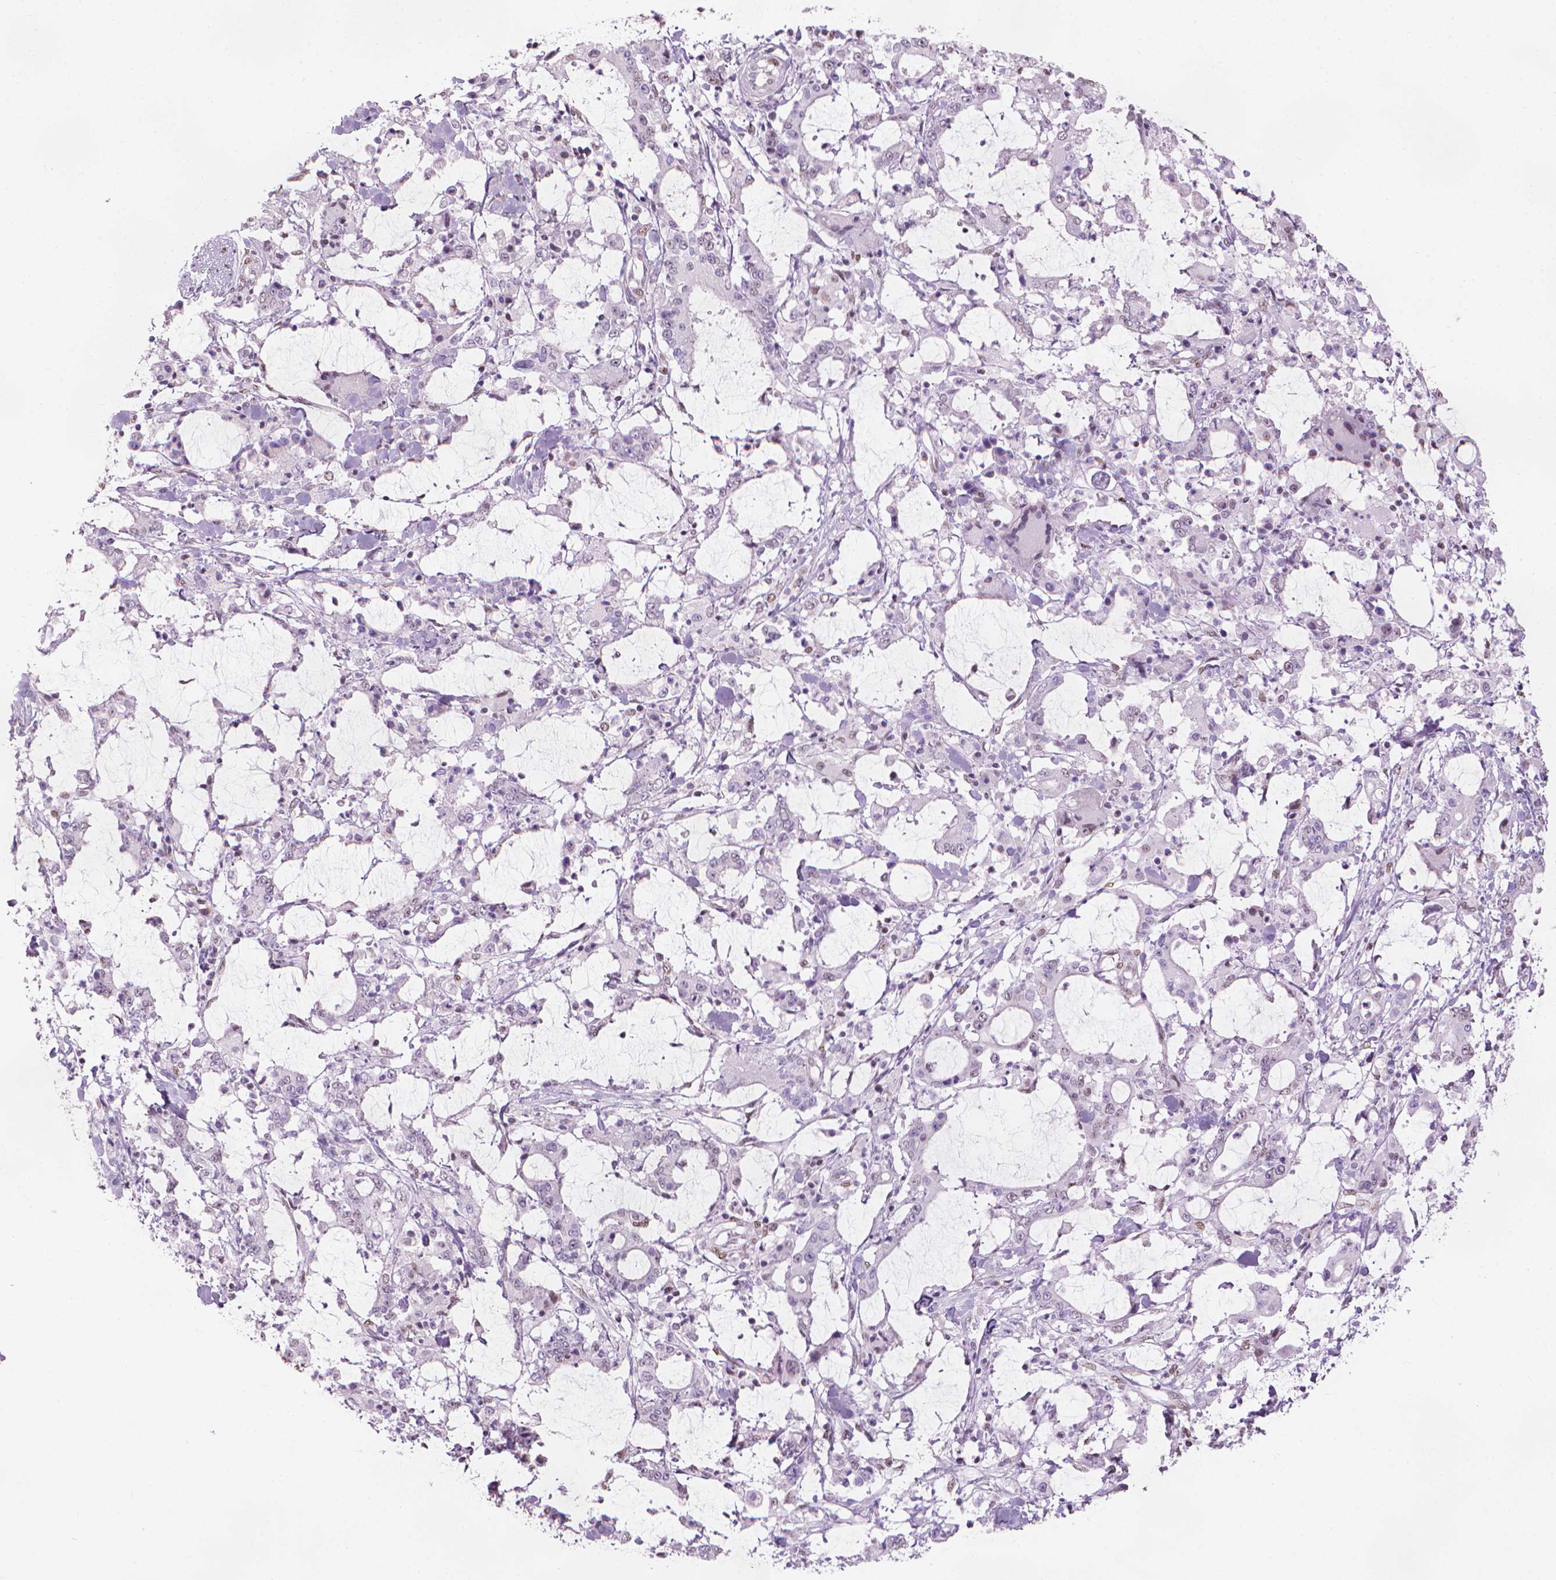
{"staining": {"intensity": "negative", "quantity": "none", "location": "none"}, "tissue": "stomach cancer", "cell_type": "Tumor cells", "image_type": "cancer", "snomed": [{"axis": "morphology", "description": "Adenocarcinoma, NOS"}, {"axis": "topography", "description": "Stomach, upper"}], "caption": "This is a histopathology image of immunohistochemistry (IHC) staining of stomach cancer (adenocarcinoma), which shows no staining in tumor cells.", "gene": "PIAS2", "patient": {"sex": "male", "age": 68}}